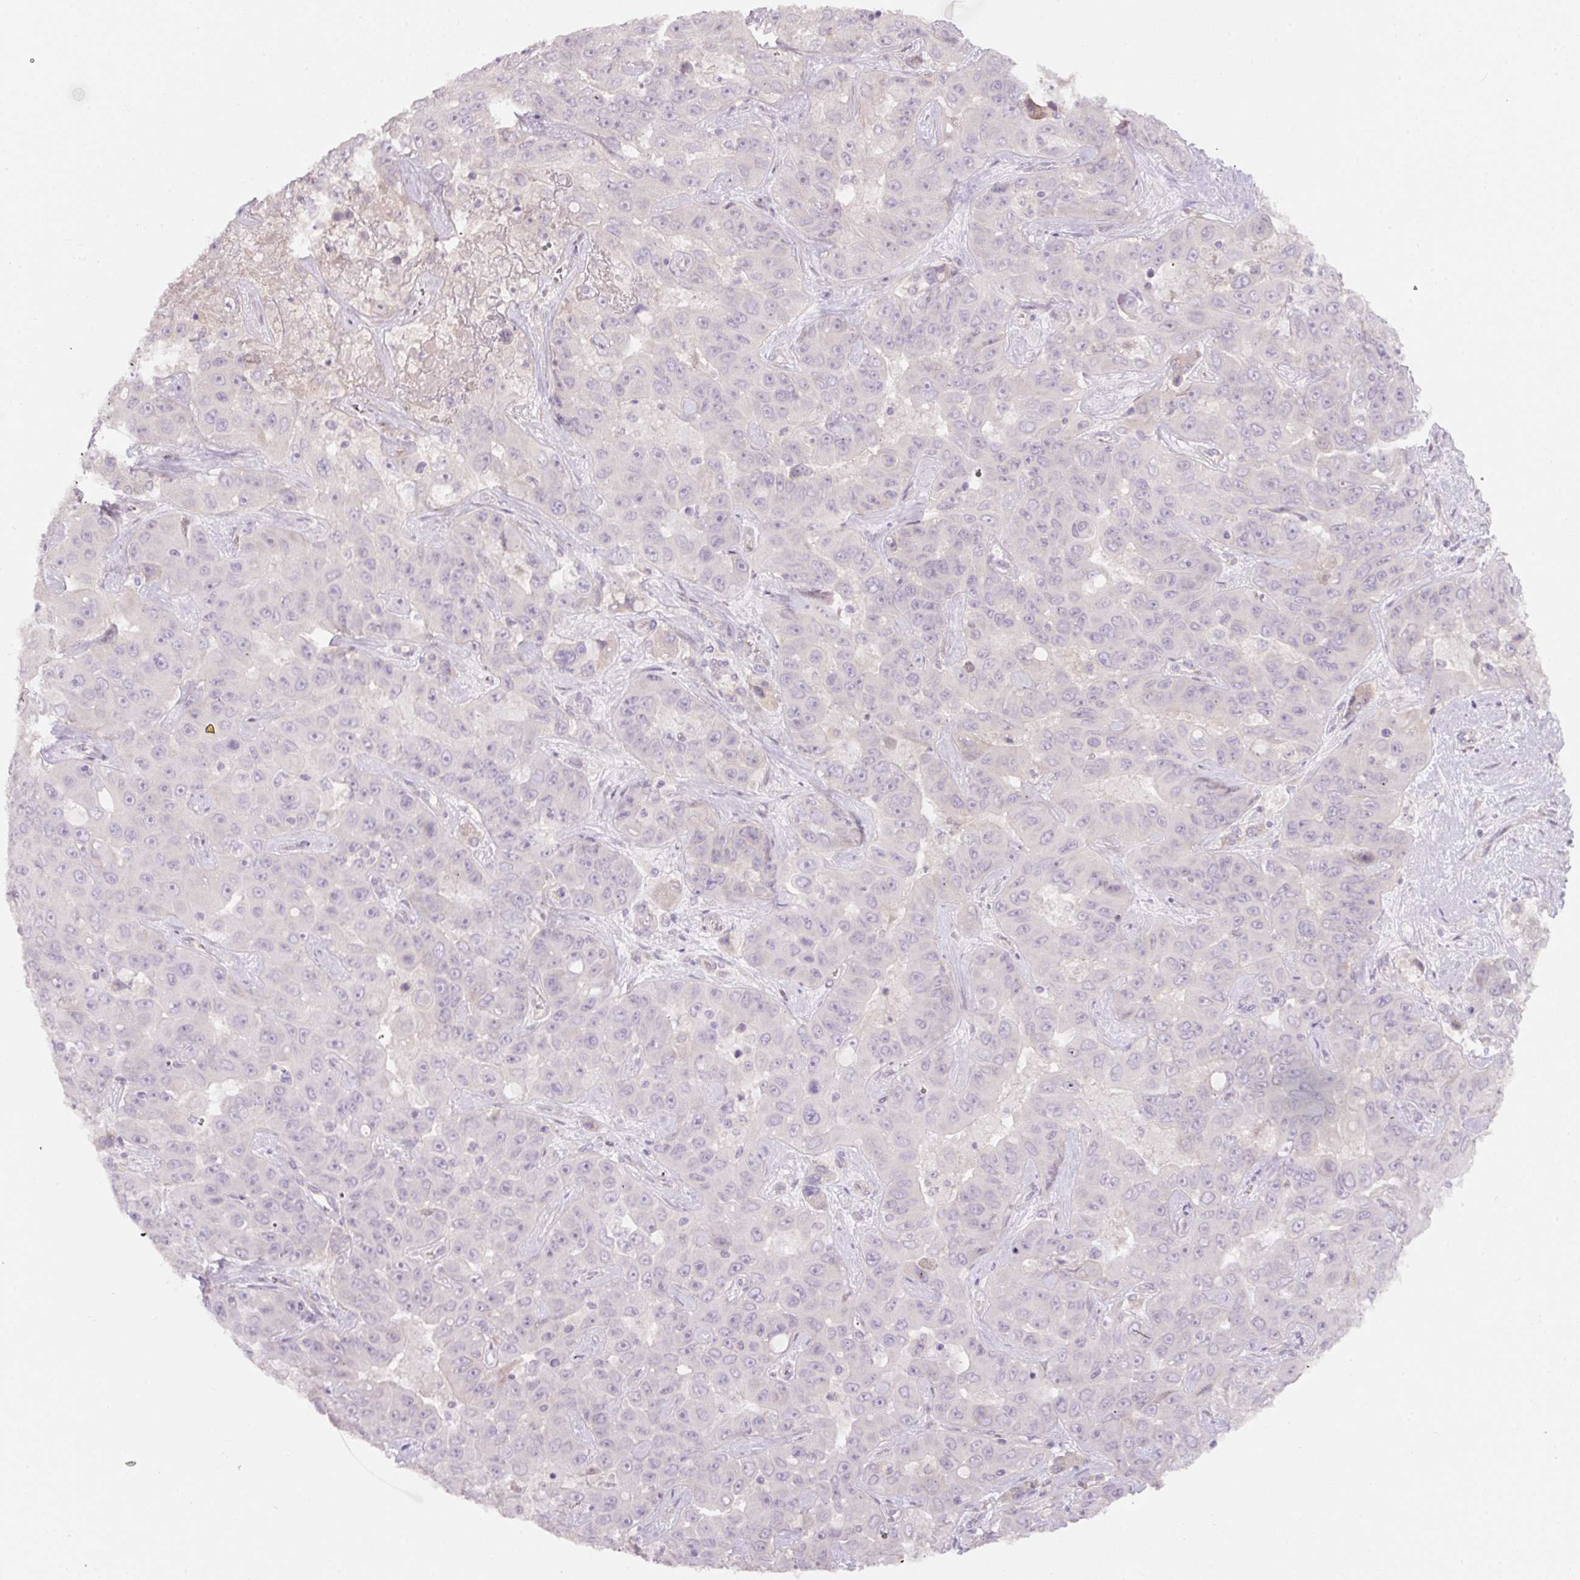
{"staining": {"intensity": "negative", "quantity": "none", "location": "none"}, "tissue": "liver cancer", "cell_type": "Tumor cells", "image_type": "cancer", "snomed": [{"axis": "morphology", "description": "Cholangiocarcinoma"}, {"axis": "topography", "description": "Liver"}], "caption": "High power microscopy photomicrograph of an immunohistochemistry photomicrograph of cholangiocarcinoma (liver), revealing no significant staining in tumor cells.", "gene": "NBPF11", "patient": {"sex": "female", "age": 52}}